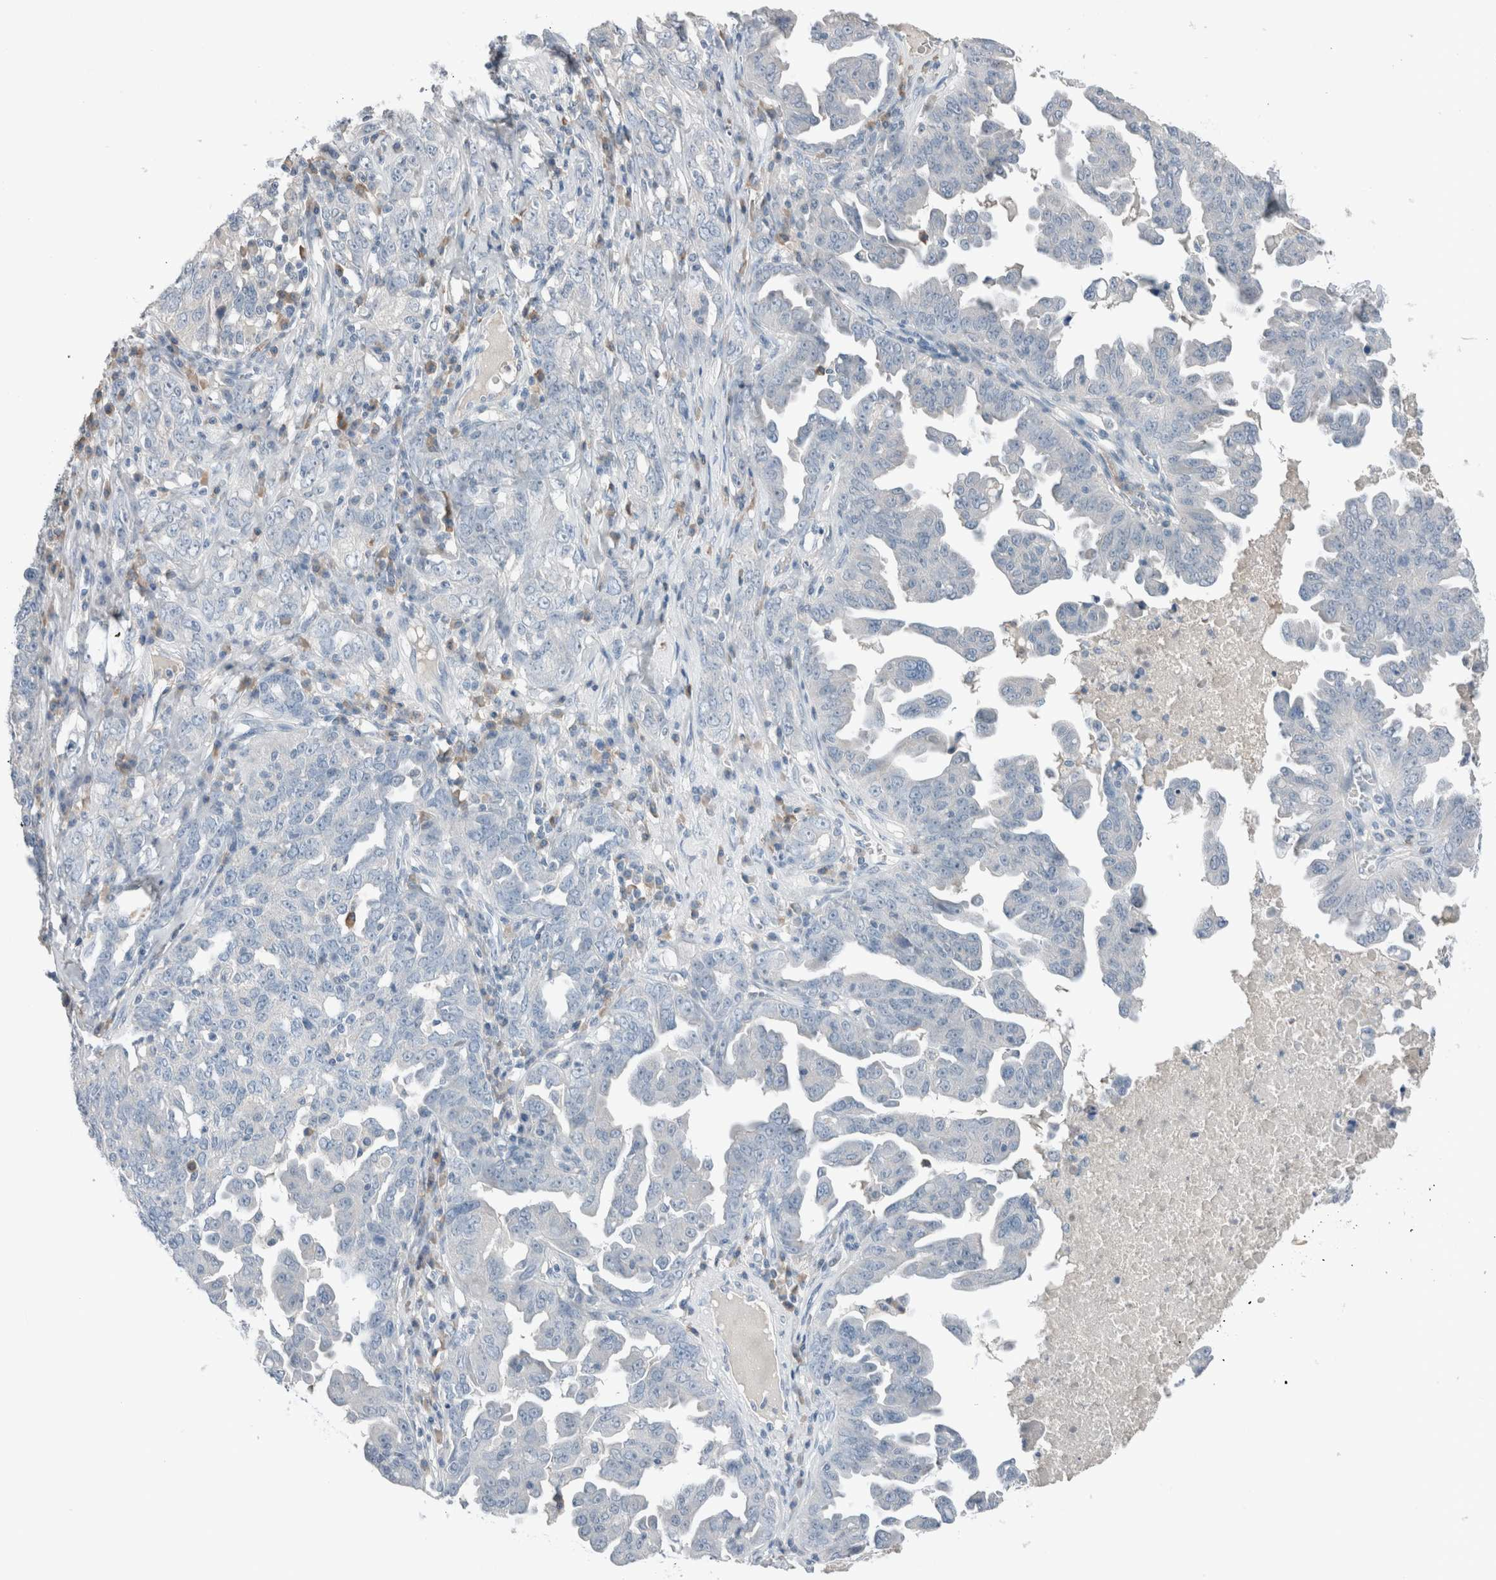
{"staining": {"intensity": "negative", "quantity": "none", "location": "none"}, "tissue": "ovarian cancer", "cell_type": "Tumor cells", "image_type": "cancer", "snomed": [{"axis": "morphology", "description": "Carcinoma, endometroid"}, {"axis": "topography", "description": "Ovary"}], "caption": "This is a photomicrograph of immunohistochemistry staining of ovarian endometroid carcinoma, which shows no positivity in tumor cells.", "gene": "DUOX1", "patient": {"sex": "female", "age": 62}}